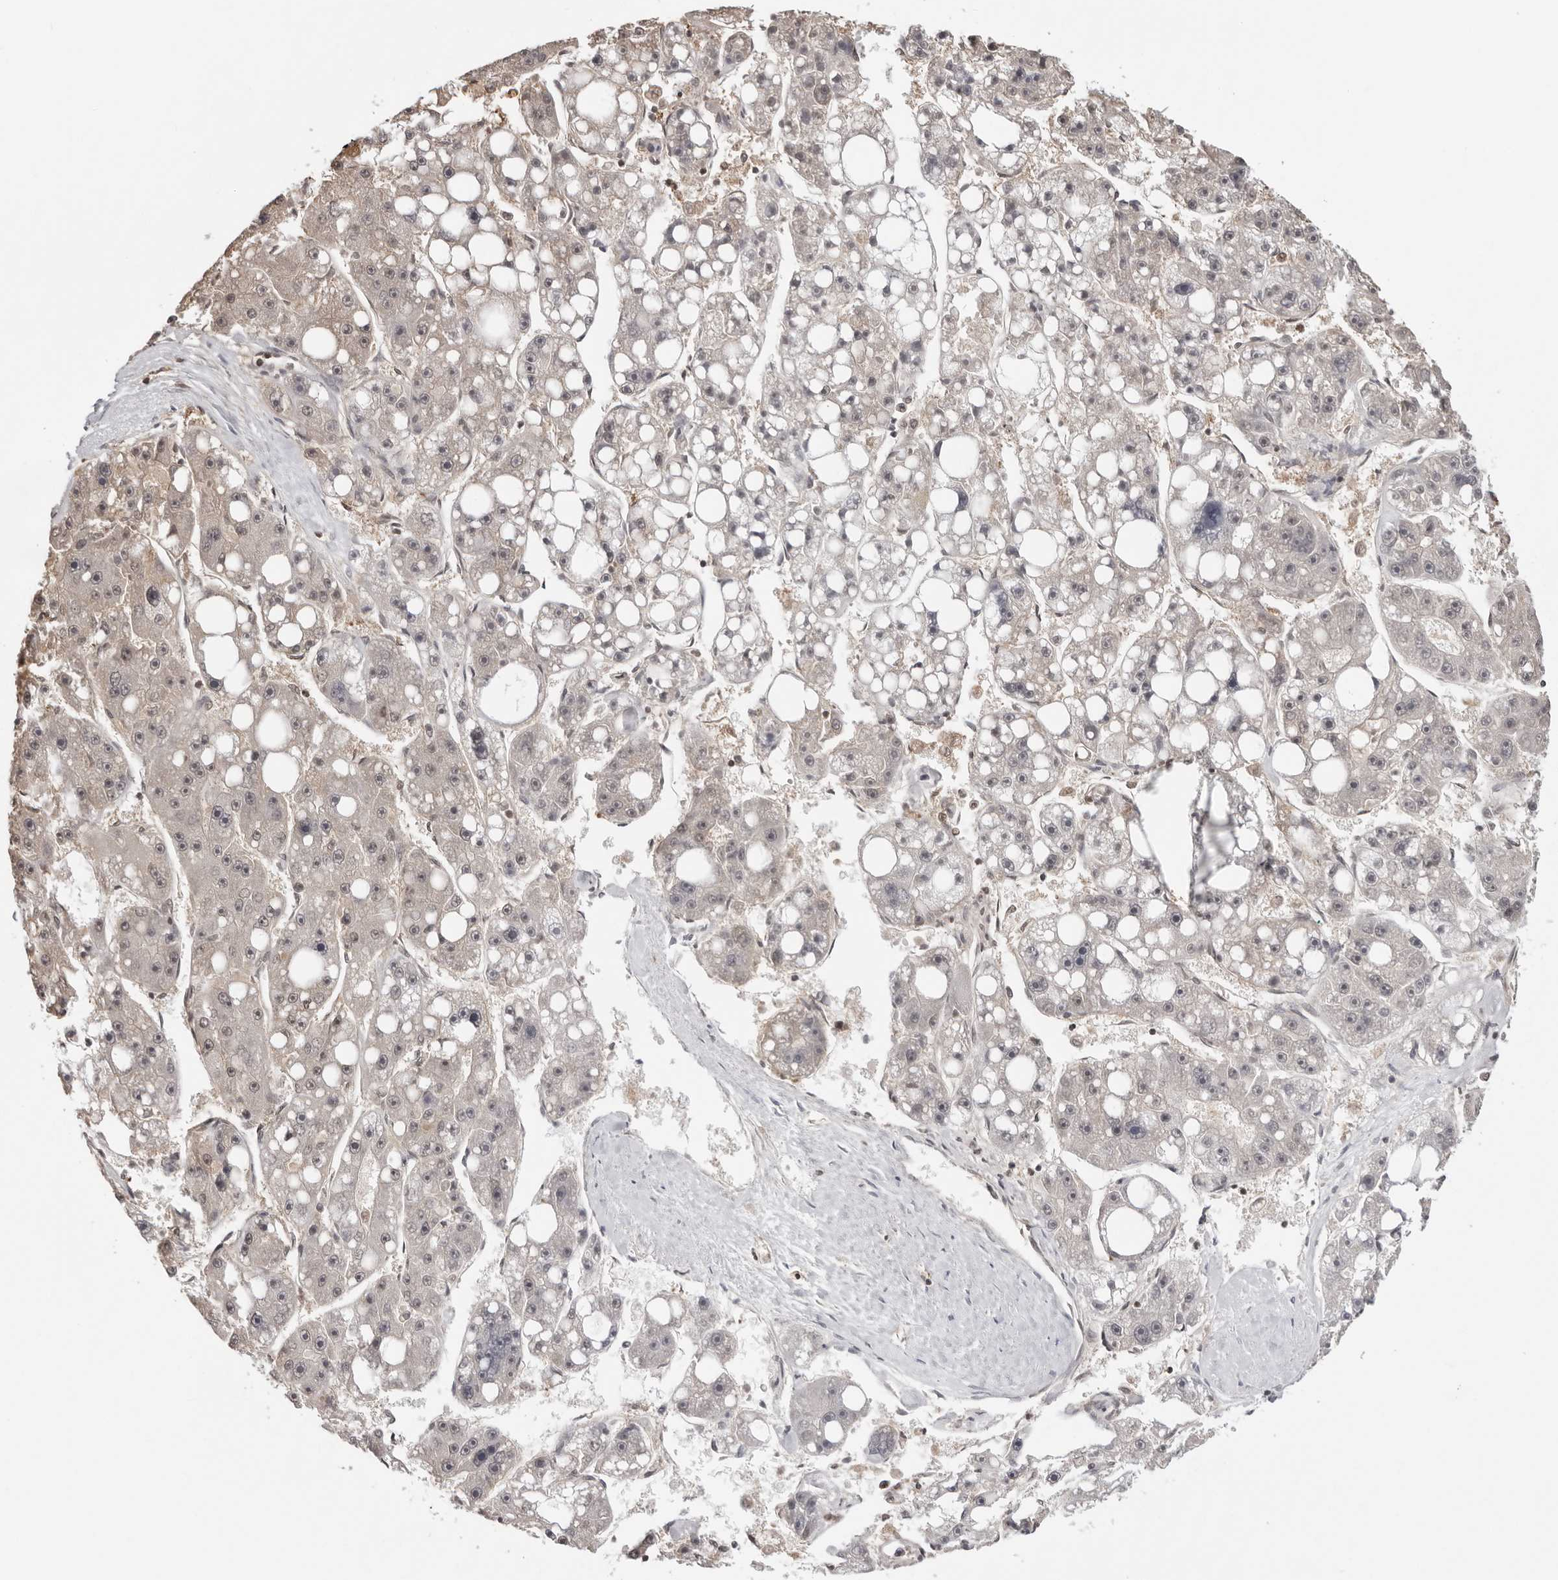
{"staining": {"intensity": "negative", "quantity": "none", "location": "none"}, "tissue": "liver cancer", "cell_type": "Tumor cells", "image_type": "cancer", "snomed": [{"axis": "morphology", "description": "Carcinoma, Hepatocellular, NOS"}, {"axis": "topography", "description": "Liver"}], "caption": "A histopathology image of liver hepatocellular carcinoma stained for a protein shows no brown staining in tumor cells.", "gene": "SDE2", "patient": {"sex": "female", "age": 61}}